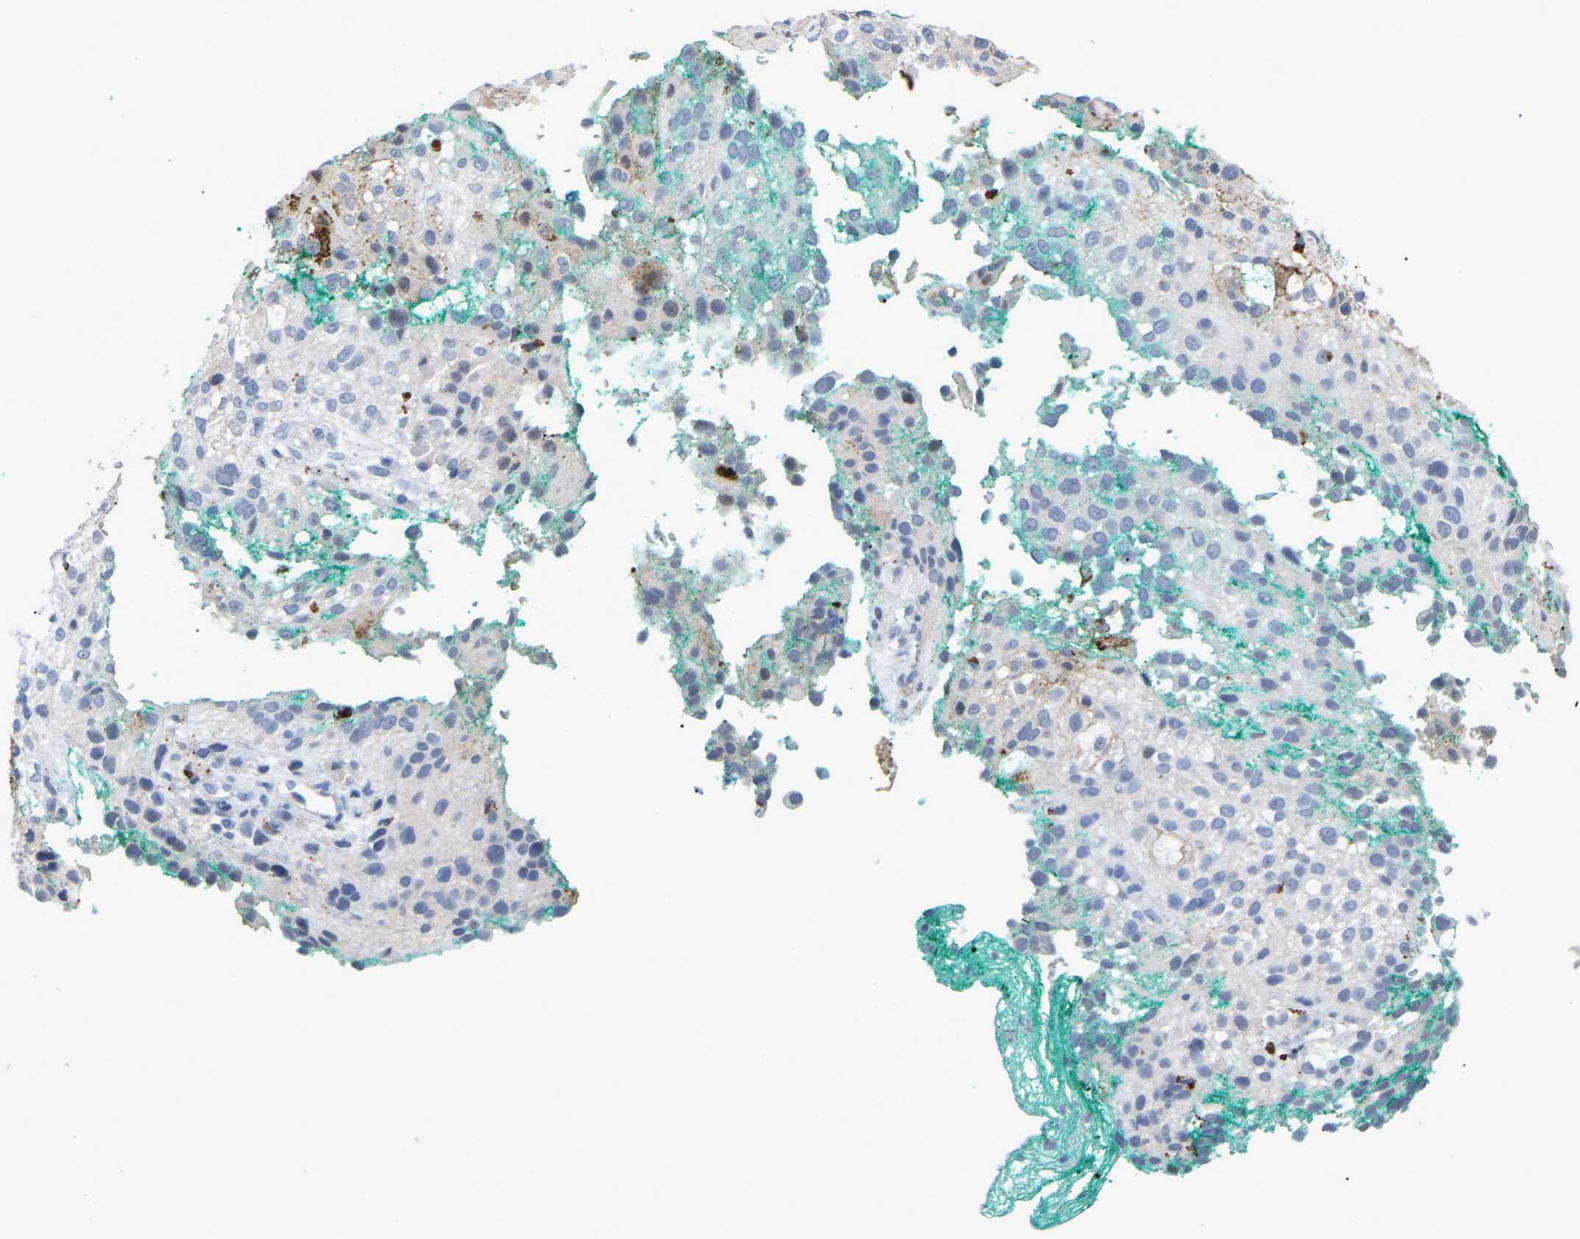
{"staining": {"intensity": "negative", "quantity": "none", "location": "none"}, "tissue": "melanoma", "cell_type": "Tumor cells", "image_type": "cancer", "snomed": [{"axis": "morphology", "description": "Necrosis, NOS"}, {"axis": "morphology", "description": "Malignant melanoma, NOS"}, {"axis": "topography", "description": "Skin"}], "caption": "Malignant melanoma was stained to show a protein in brown. There is no significant staining in tumor cells.", "gene": "SMPD2", "patient": {"sex": "female", "age": 87}}